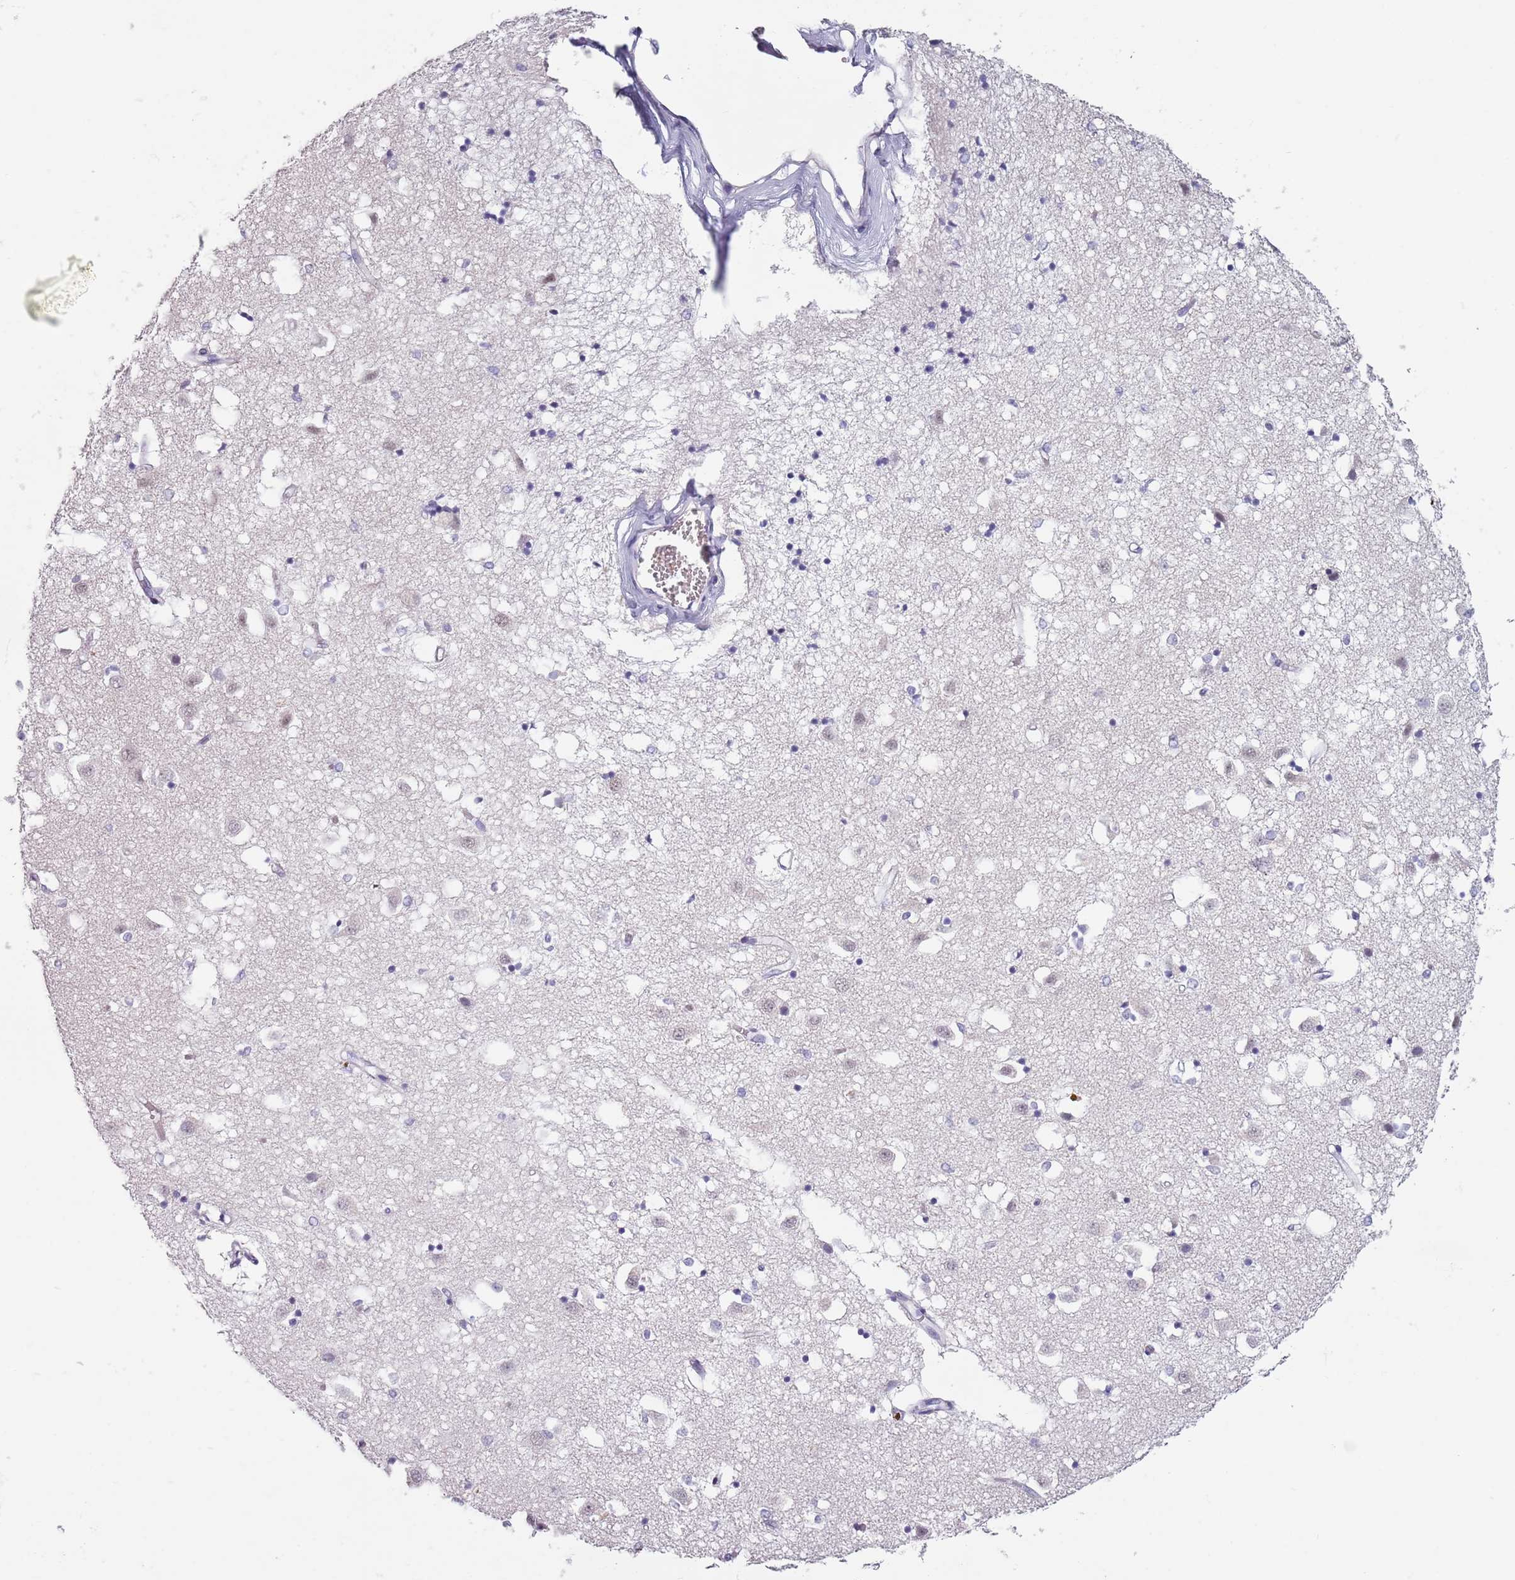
{"staining": {"intensity": "negative", "quantity": "none", "location": "none"}, "tissue": "caudate", "cell_type": "Glial cells", "image_type": "normal", "snomed": [{"axis": "morphology", "description": "Normal tissue, NOS"}, {"axis": "topography", "description": "Lateral ventricle wall"}], "caption": "An immunohistochemistry (IHC) histopathology image of benign caudate is shown. There is no staining in glial cells of caudate.", "gene": "SPESP1", "patient": {"sex": "male", "age": 70}}